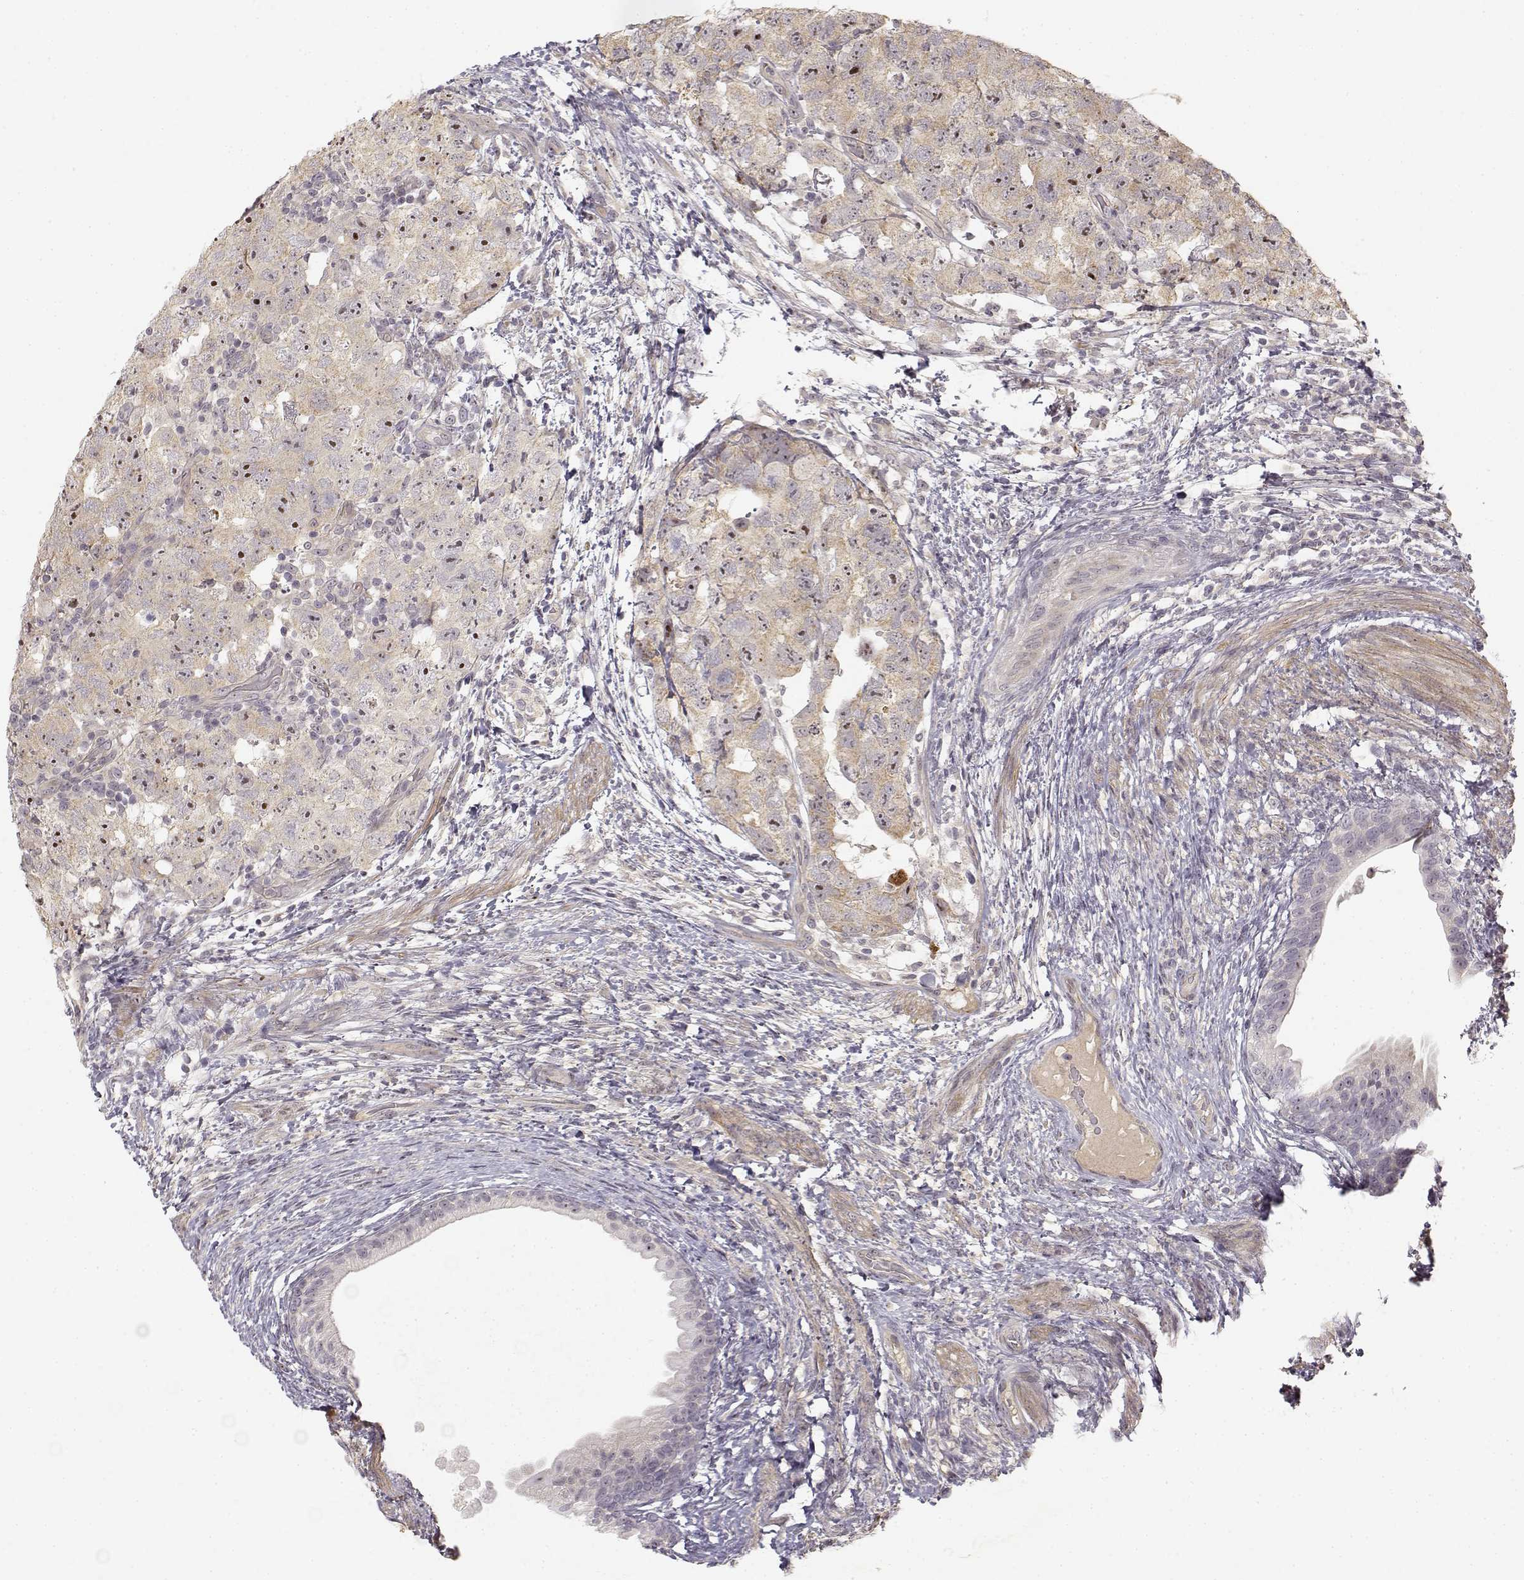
{"staining": {"intensity": "weak", "quantity": ">75%", "location": "cytoplasmic/membranous,nuclear"}, "tissue": "testis cancer", "cell_type": "Tumor cells", "image_type": "cancer", "snomed": [{"axis": "morphology", "description": "Carcinoma, Embryonal, NOS"}, {"axis": "topography", "description": "Testis"}], "caption": "Embryonal carcinoma (testis) tissue shows weak cytoplasmic/membranous and nuclear expression in about >75% of tumor cells", "gene": "MED12L", "patient": {"sex": "male", "age": 24}}